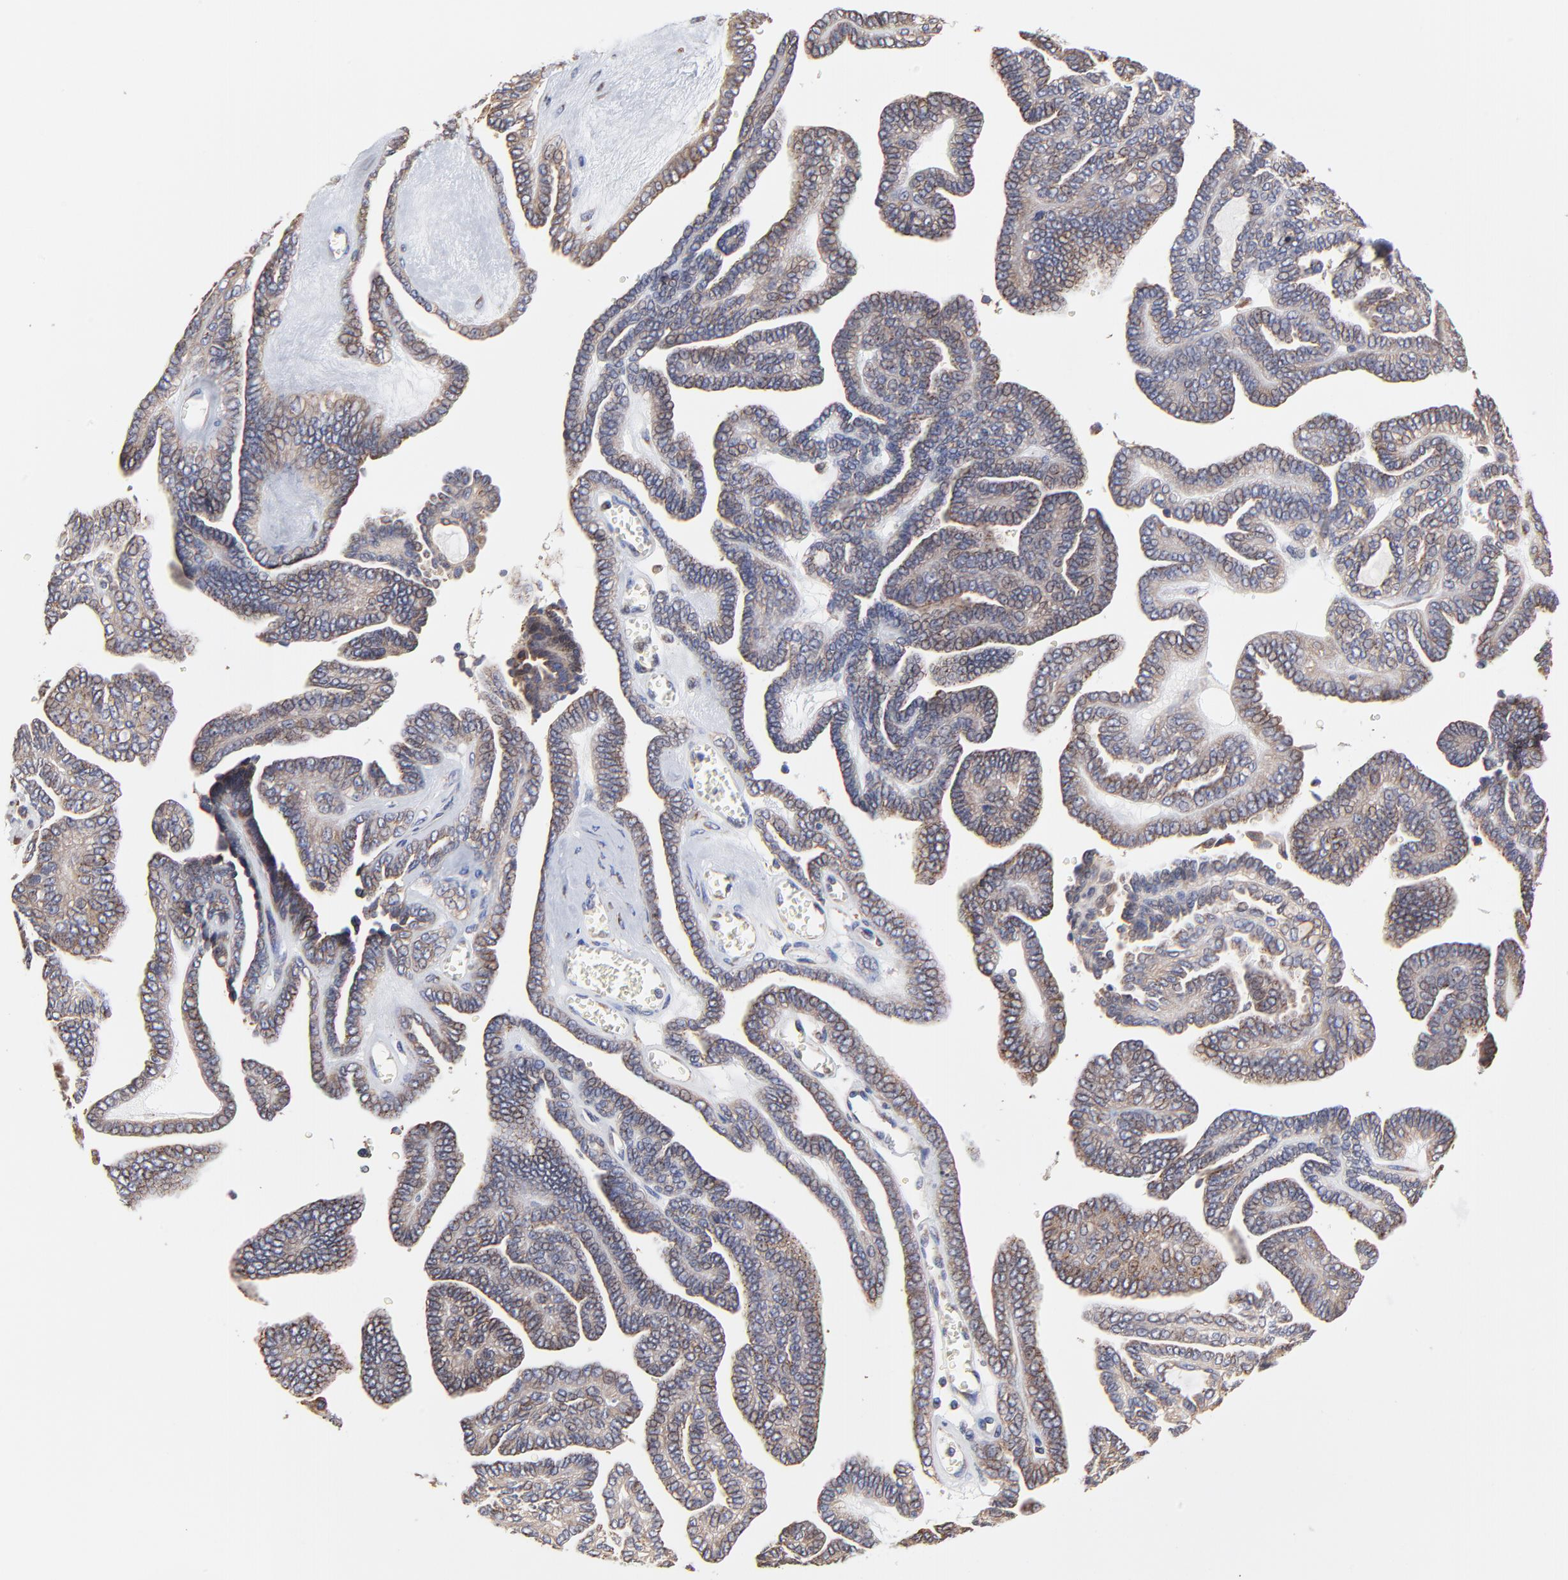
{"staining": {"intensity": "weak", "quantity": ">75%", "location": "cytoplasmic/membranous"}, "tissue": "ovarian cancer", "cell_type": "Tumor cells", "image_type": "cancer", "snomed": [{"axis": "morphology", "description": "Cystadenocarcinoma, serous, NOS"}, {"axis": "topography", "description": "Ovary"}], "caption": "Tumor cells exhibit low levels of weak cytoplasmic/membranous positivity in about >75% of cells in human ovarian cancer. (brown staining indicates protein expression, while blue staining denotes nuclei).", "gene": "LMAN1", "patient": {"sex": "female", "age": 71}}